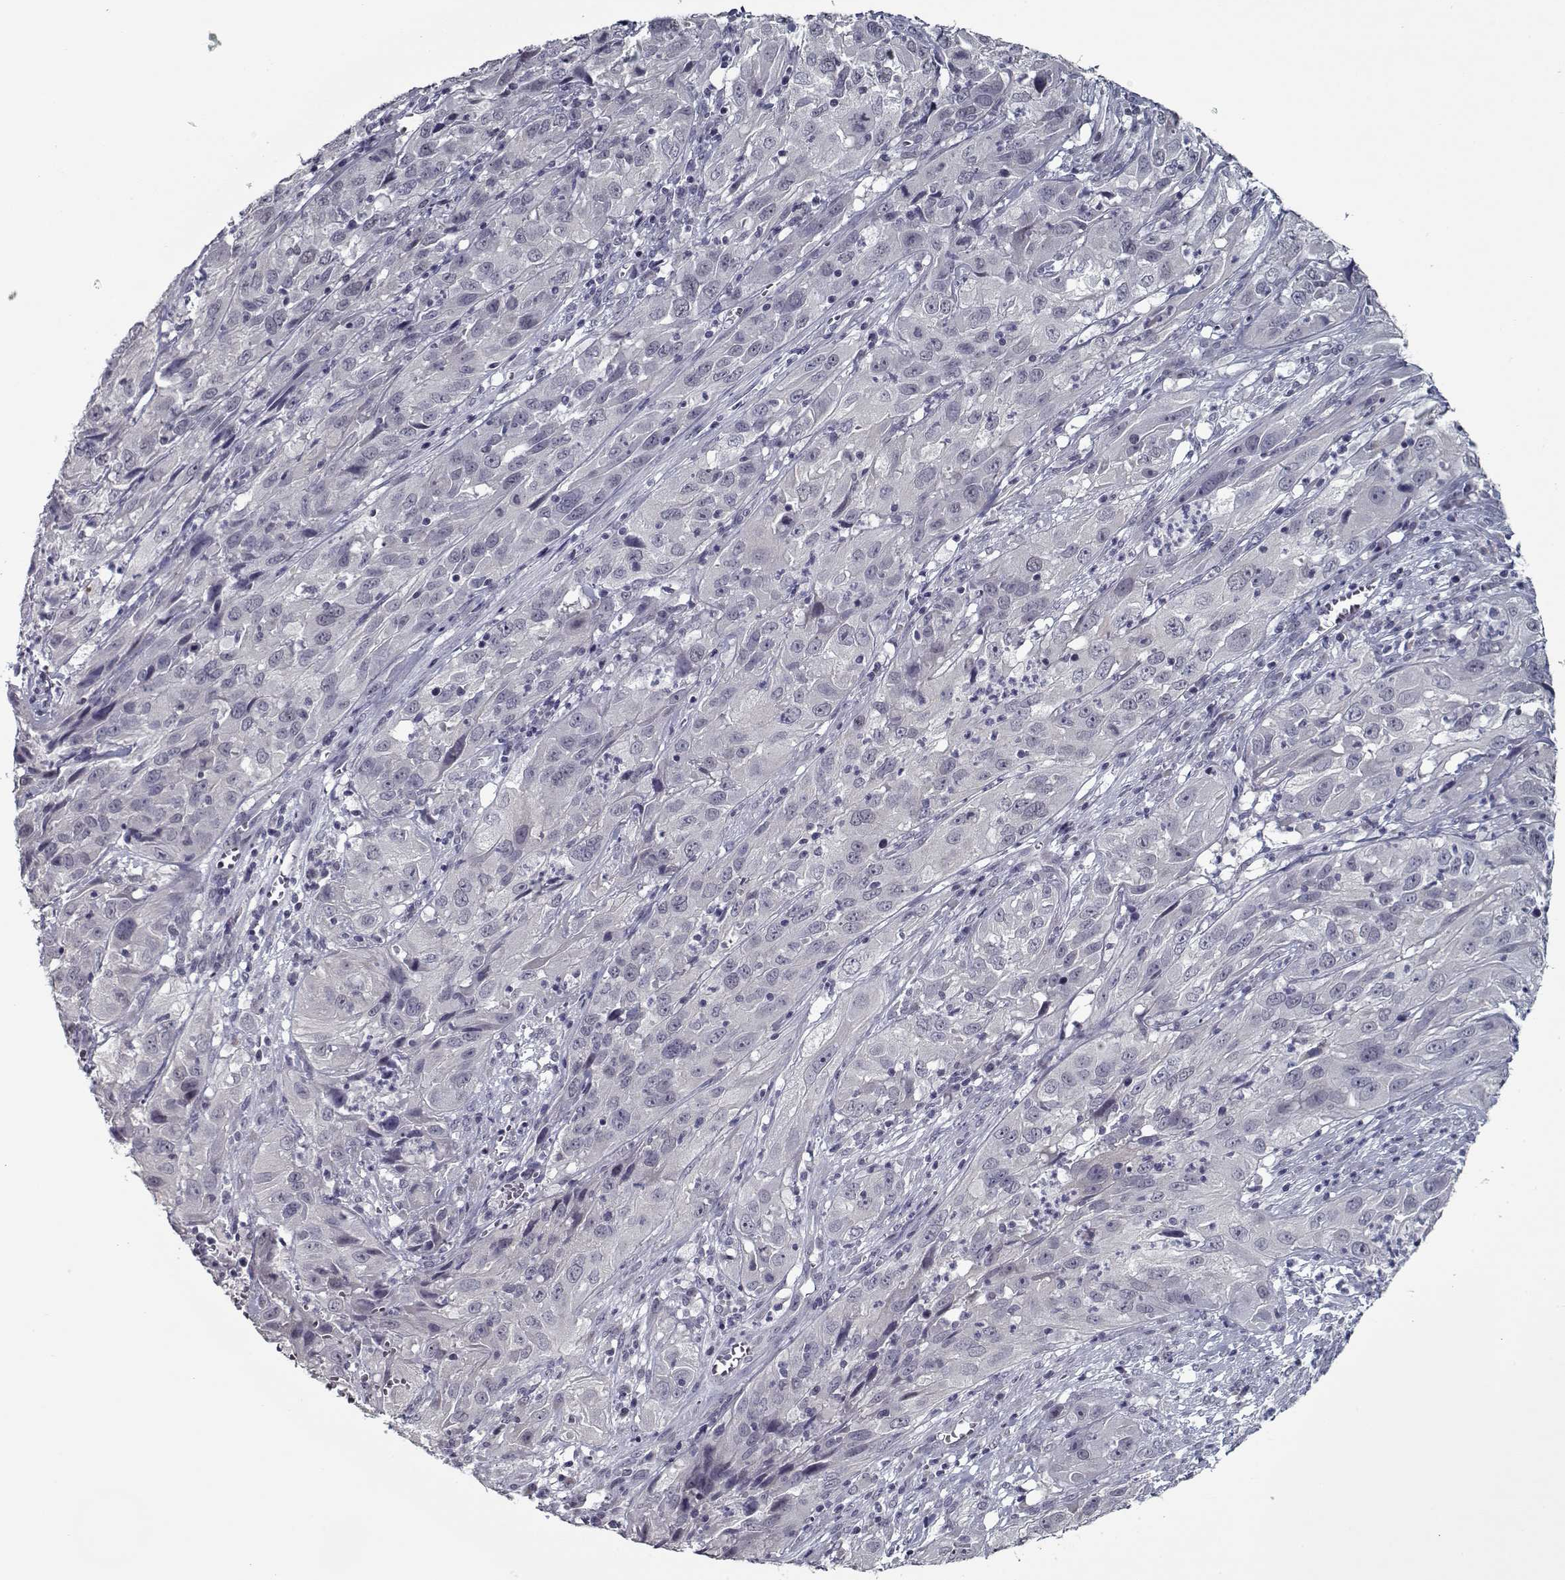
{"staining": {"intensity": "negative", "quantity": "none", "location": "none"}, "tissue": "cervical cancer", "cell_type": "Tumor cells", "image_type": "cancer", "snomed": [{"axis": "morphology", "description": "Squamous cell carcinoma, NOS"}, {"axis": "topography", "description": "Cervix"}], "caption": "Immunohistochemistry (IHC) photomicrograph of human cervical cancer (squamous cell carcinoma) stained for a protein (brown), which displays no positivity in tumor cells.", "gene": "SEC16B", "patient": {"sex": "female", "age": 32}}